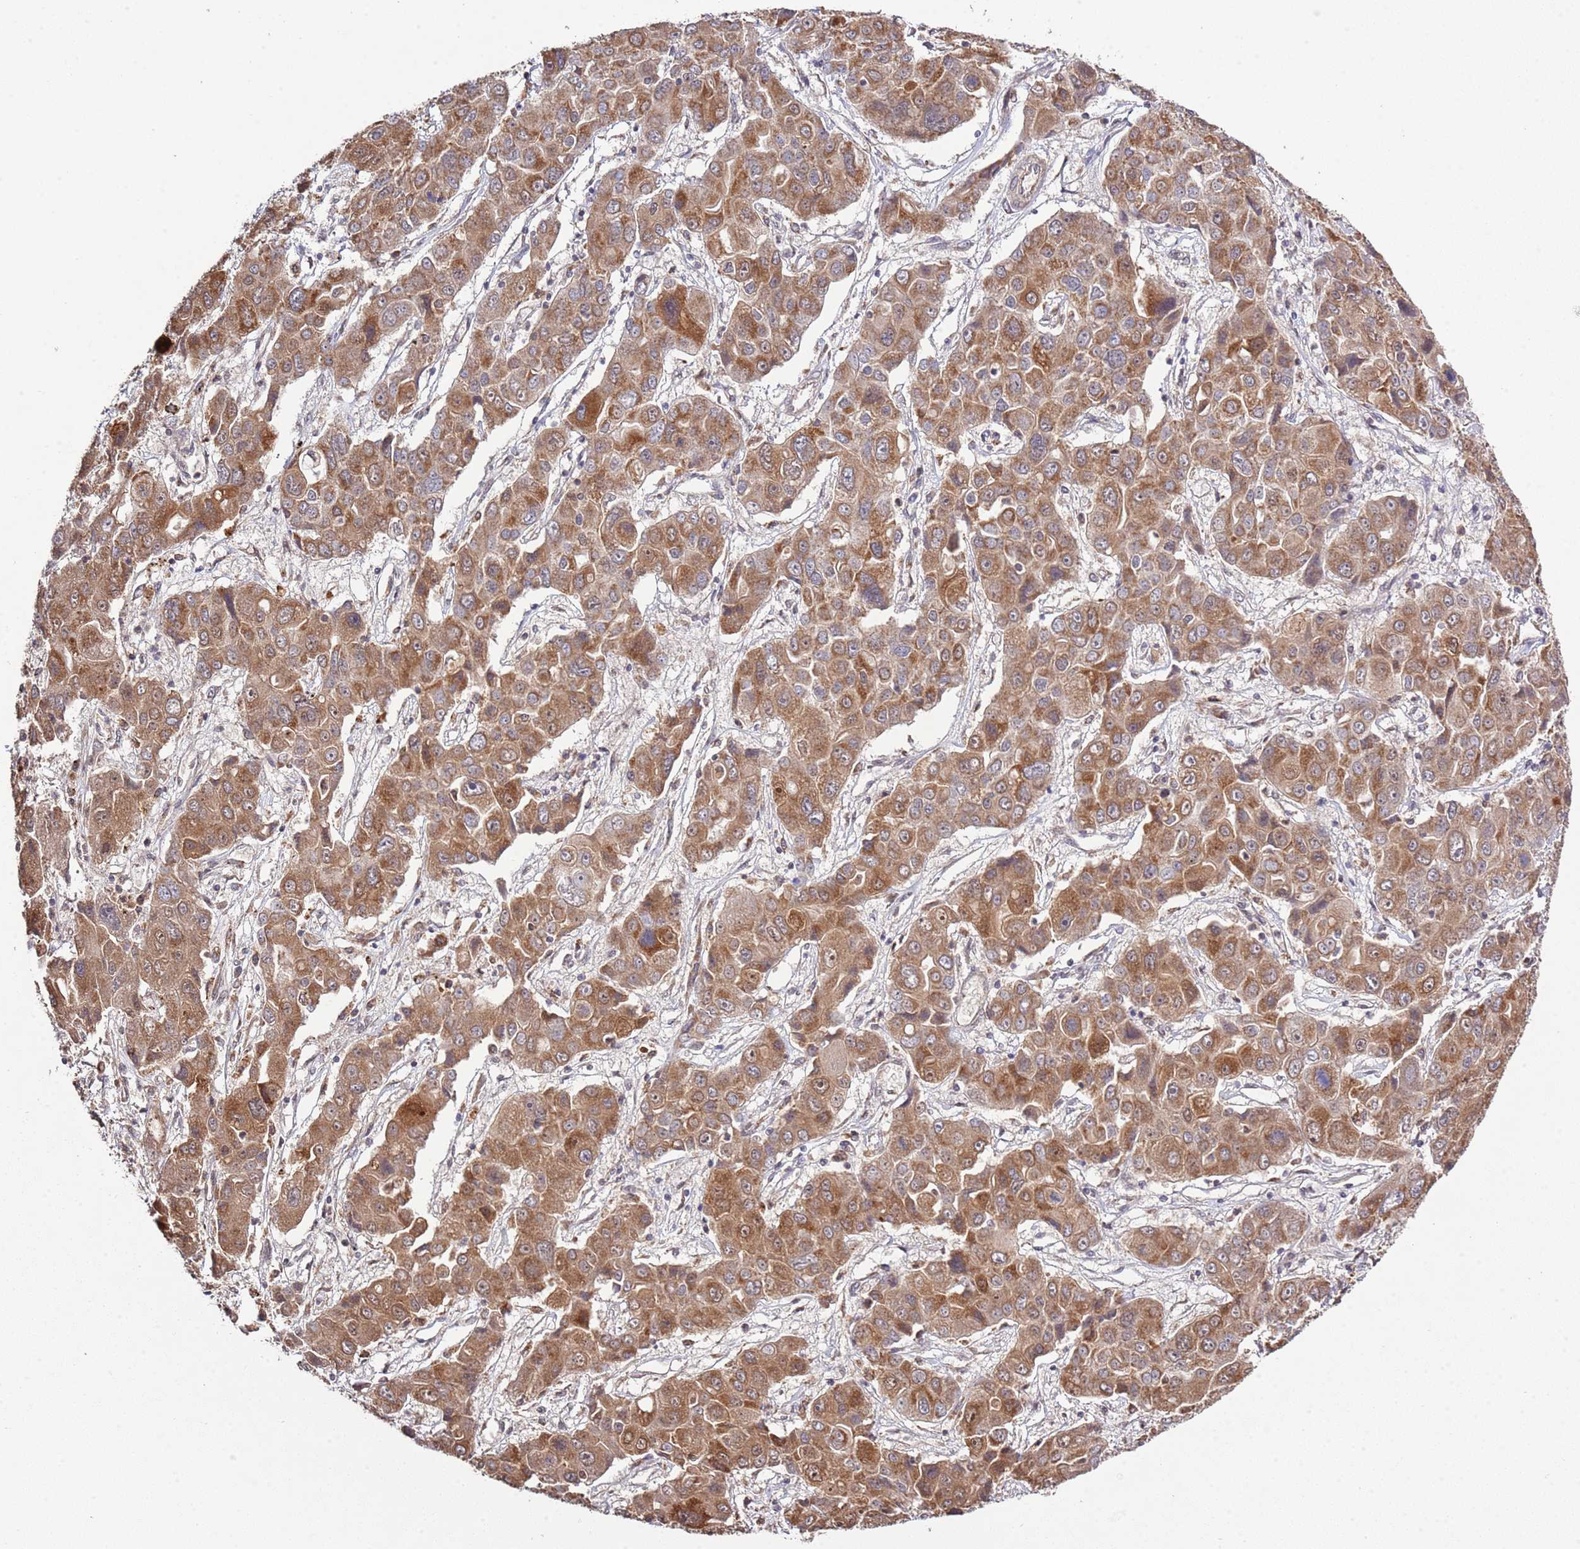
{"staining": {"intensity": "moderate", "quantity": ">75%", "location": "cytoplasmic/membranous"}, "tissue": "liver cancer", "cell_type": "Tumor cells", "image_type": "cancer", "snomed": [{"axis": "morphology", "description": "Cholangiocarcinoma"}, {"axis": "topography", "description": "Liver"}], "caption": "A brown stain highlights moderate cytoplasmic/membranous positivity of a protein in human liver cancer (cholangiocarcinoma) tumor cells.", "gene": "IVD", "patient": {"sex": "male", "age": 67}}